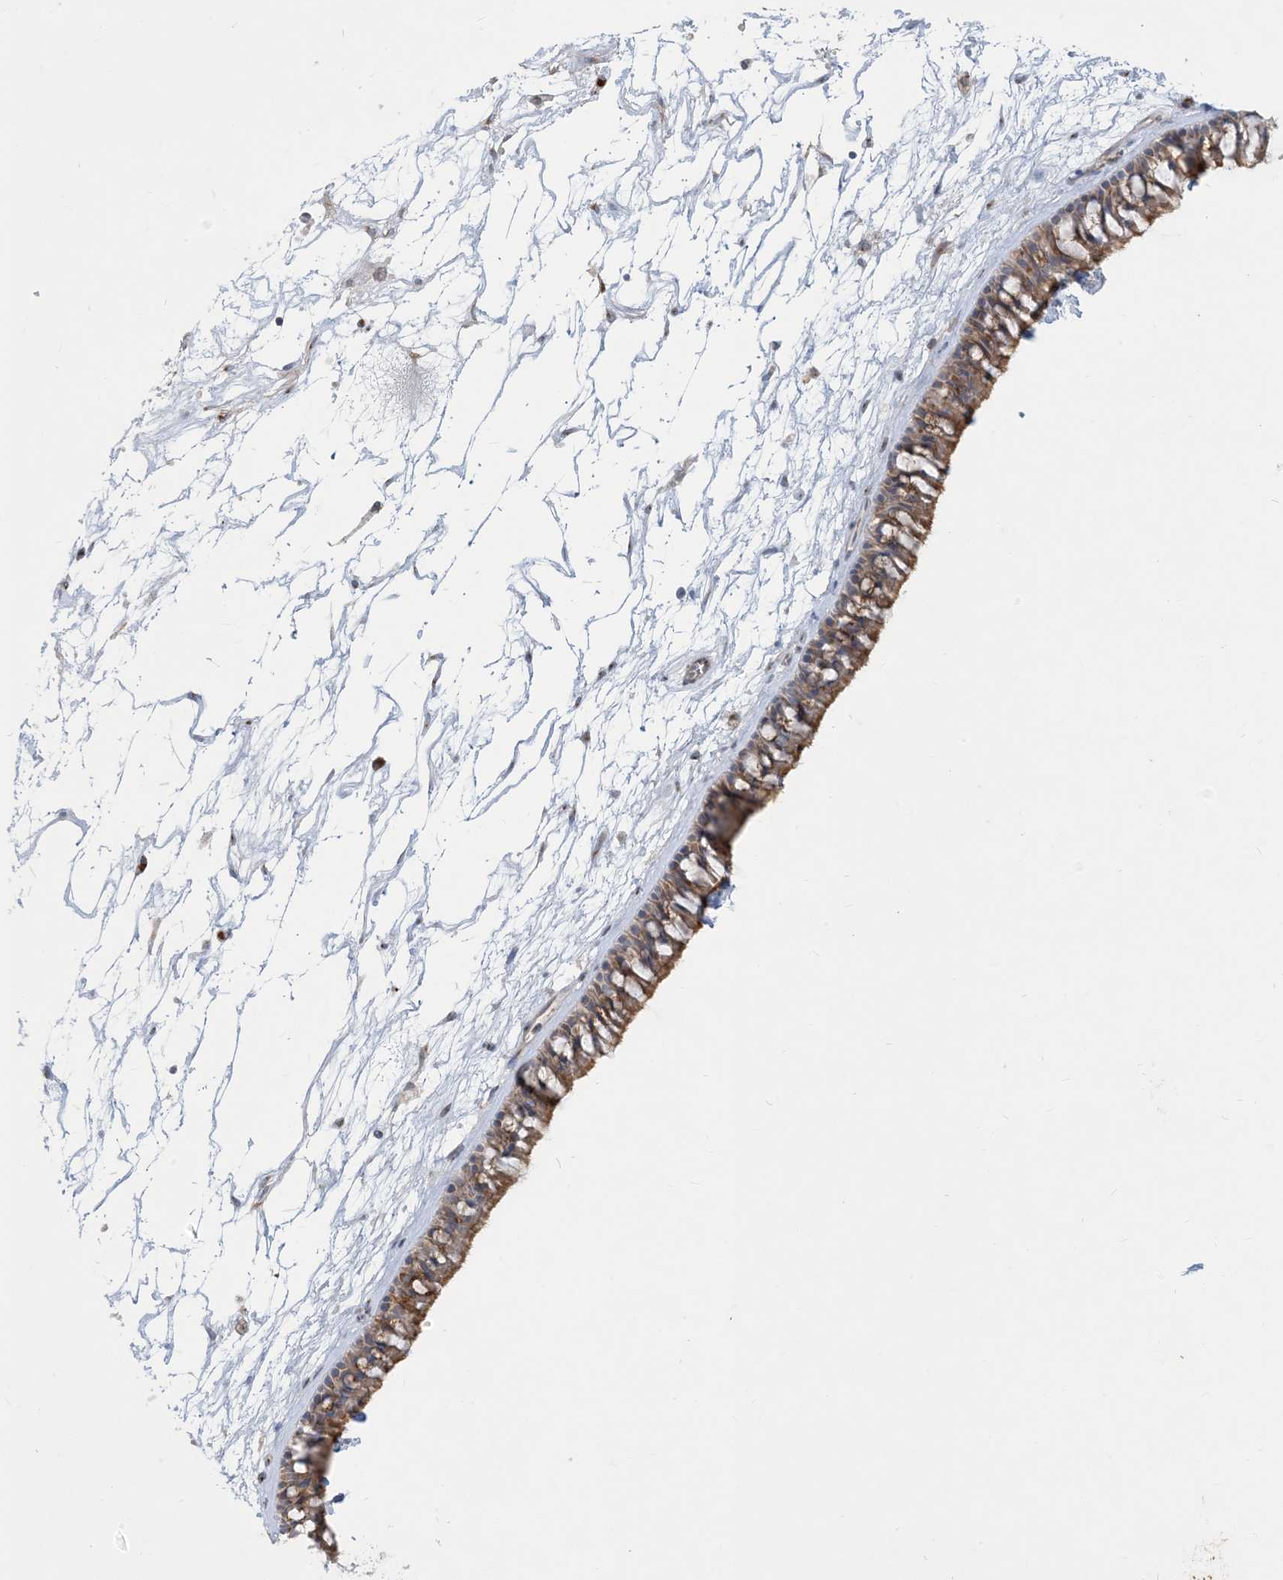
{"staining": {"intensity": "moderate", "quantity": ">75%", "location": "cytoplasmic/membranous"}, "tissue": "nasopharynx", "cell_type": "Respiratory epithelial cells", "image_type": "normal", "snomed": [{"axis": "morphology", "description": "Normal tissue, NOS"}, {"axis": "topography", "description": "Nasopharynx"}], "caption": "Respiratory epithelial cells exhibit moderate cytoplasmic/membranous staining in about >75% of cells in normal nasopharynx. The staining is performed using DAB brown chromogen to label protein expression. The nuclei are counter-stained blue using hematoxylin.", "gene": "CCDC14", "patient": {"sex": "male", "age": 64}}